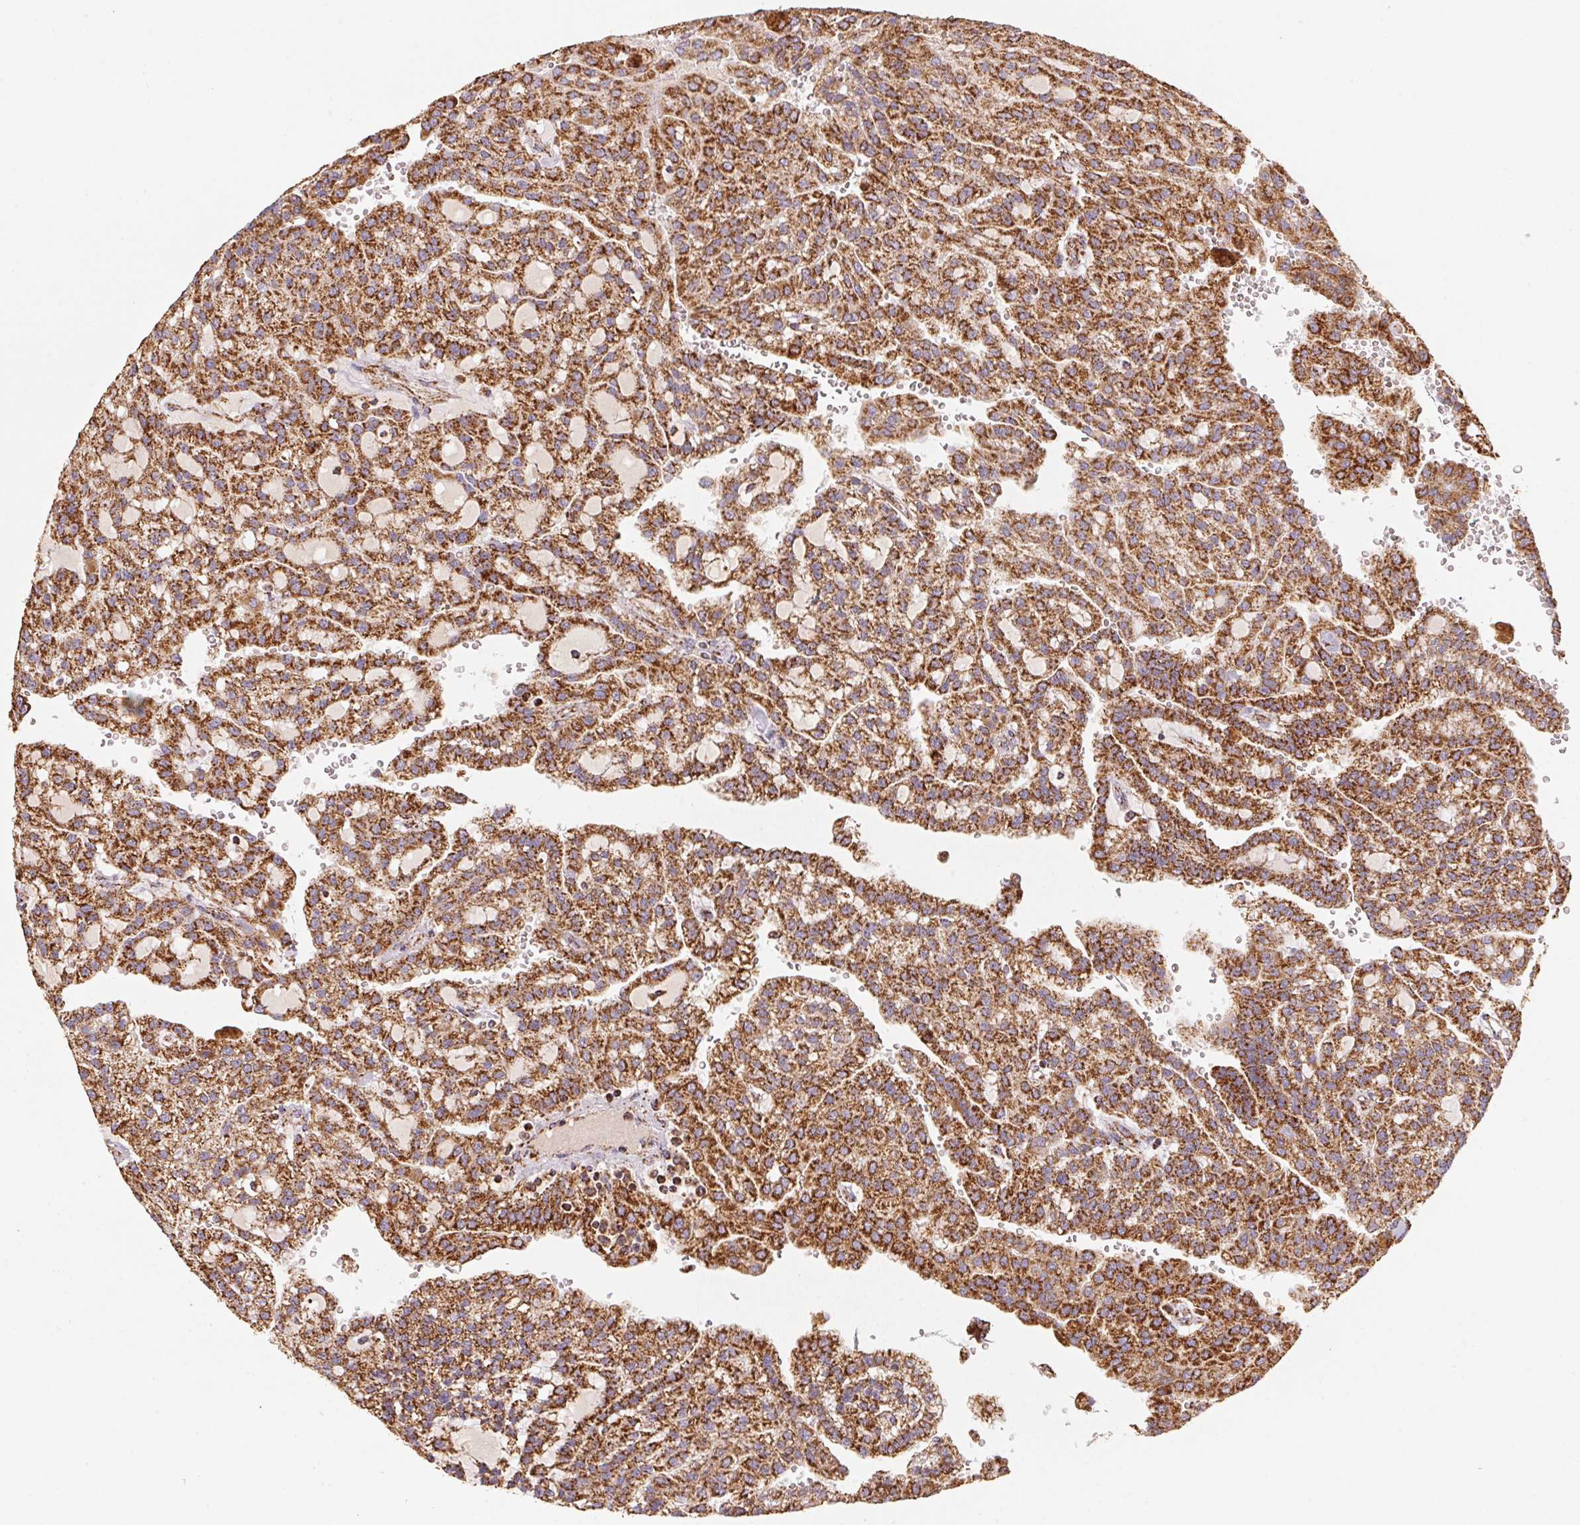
{"staining": {"intensity": "strong", "quantity": ">75%", "location": "cytoplasmic/membranous"}, "tissue": "renal cancer", "cell_type": "Tumor cells", "image_type": "cancer", "snomed": [{"axis": "morphology", "description": "Adenocarcinoma, NOS"}, {"axis": "topography", "description": "Kidney"}], "caption": "Human renal adenocarcinoma stained with a protein marker reveals strong staining in tumor cells.", "gene": "NDUFS2", "patient": {"sex": "male", "age": 63}}